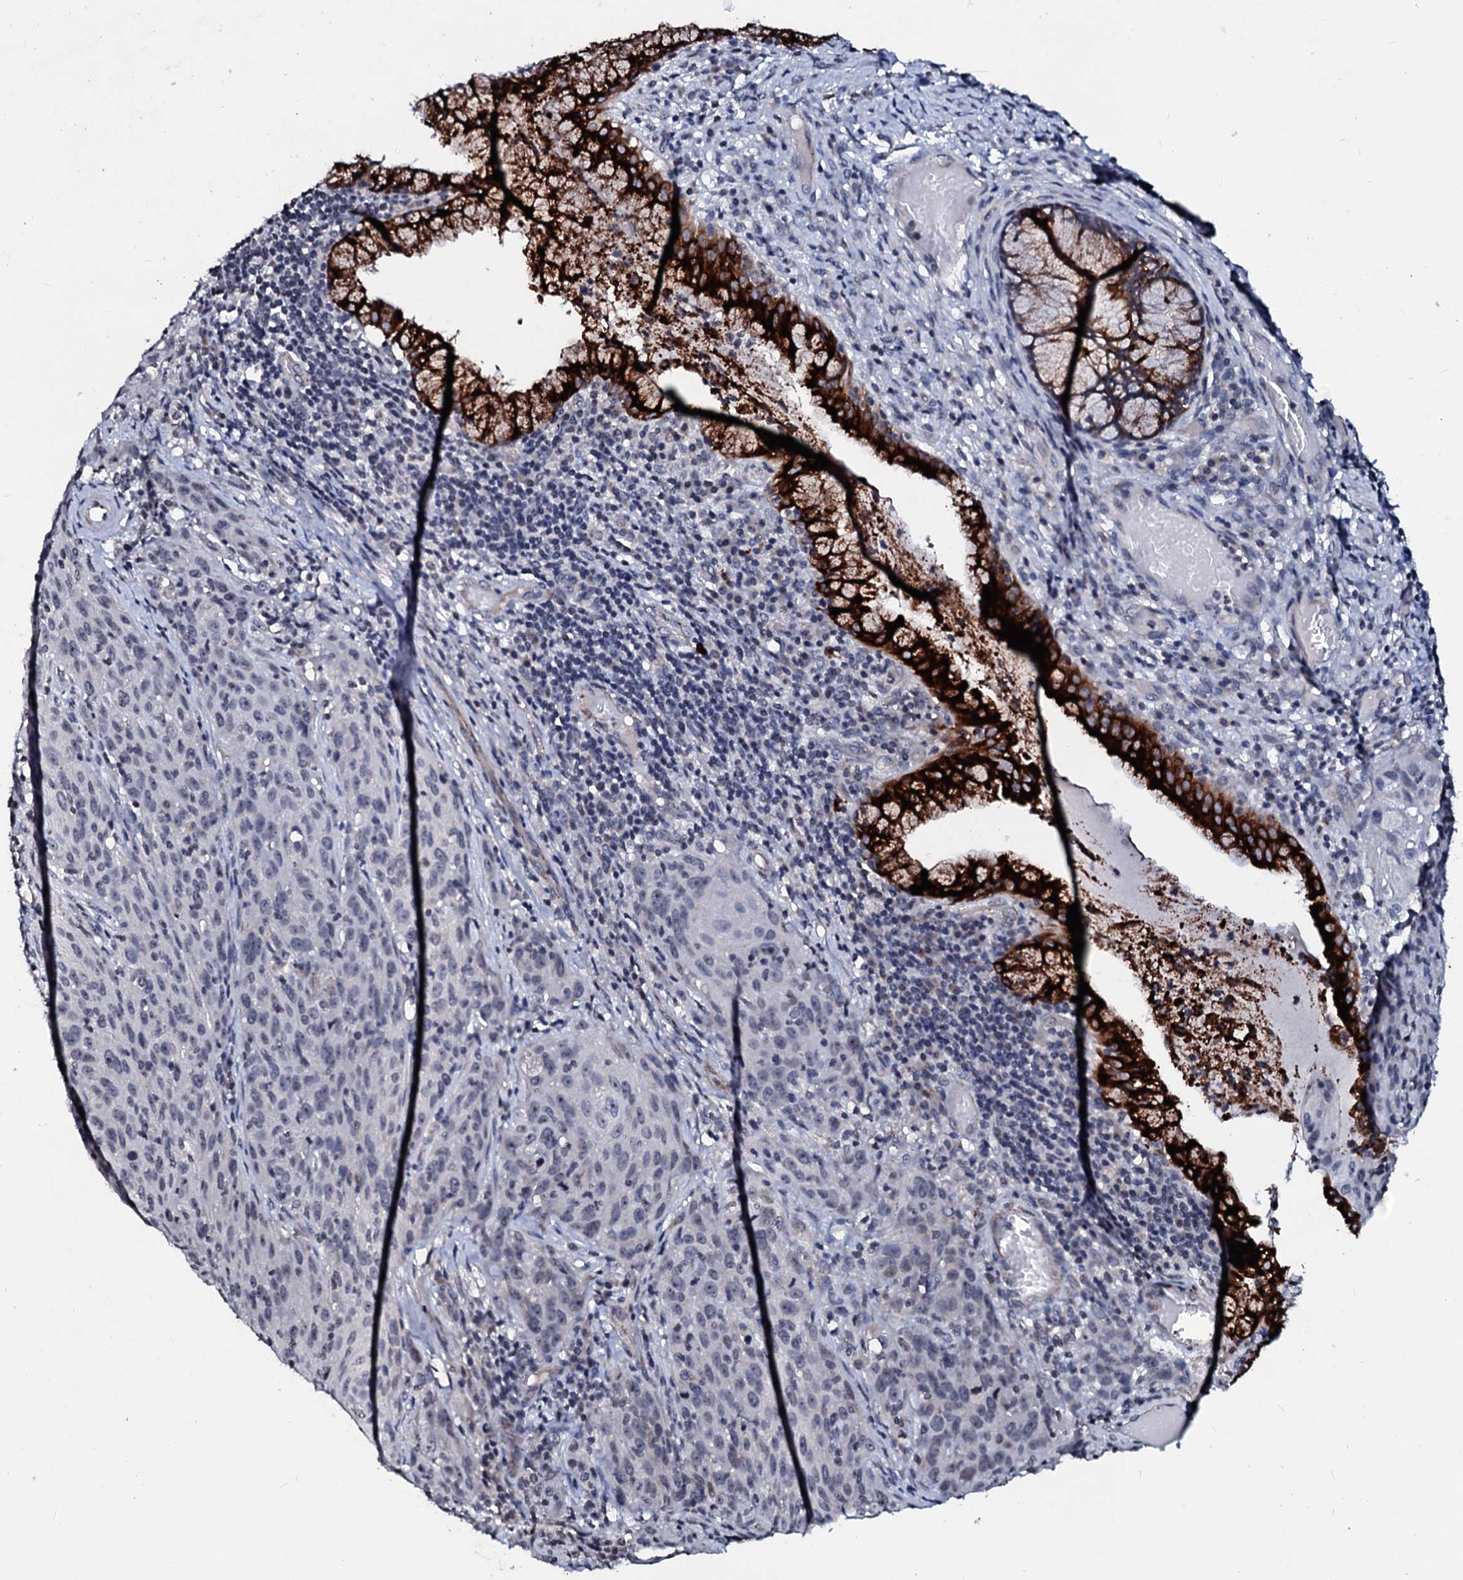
{"staining": {"intensity": "negative", "quantity": "none", "location": "none"}, "tissue": "cervical cancer", "cell_type": "Tumor cells", "image_type": "cancer", "snomed": [{"axis": "morphology", "description": "Squamous cell carcinoma, NOS"}, {"axis": "topography", "description": "Cervix"}], "caption": "Immunohistochemical staining of human cervical squamous cell carcinoma reveals no significant positivity in tumor cells.", "gene": "LSM11", "patient": {"sex": "female", "age": 50}}